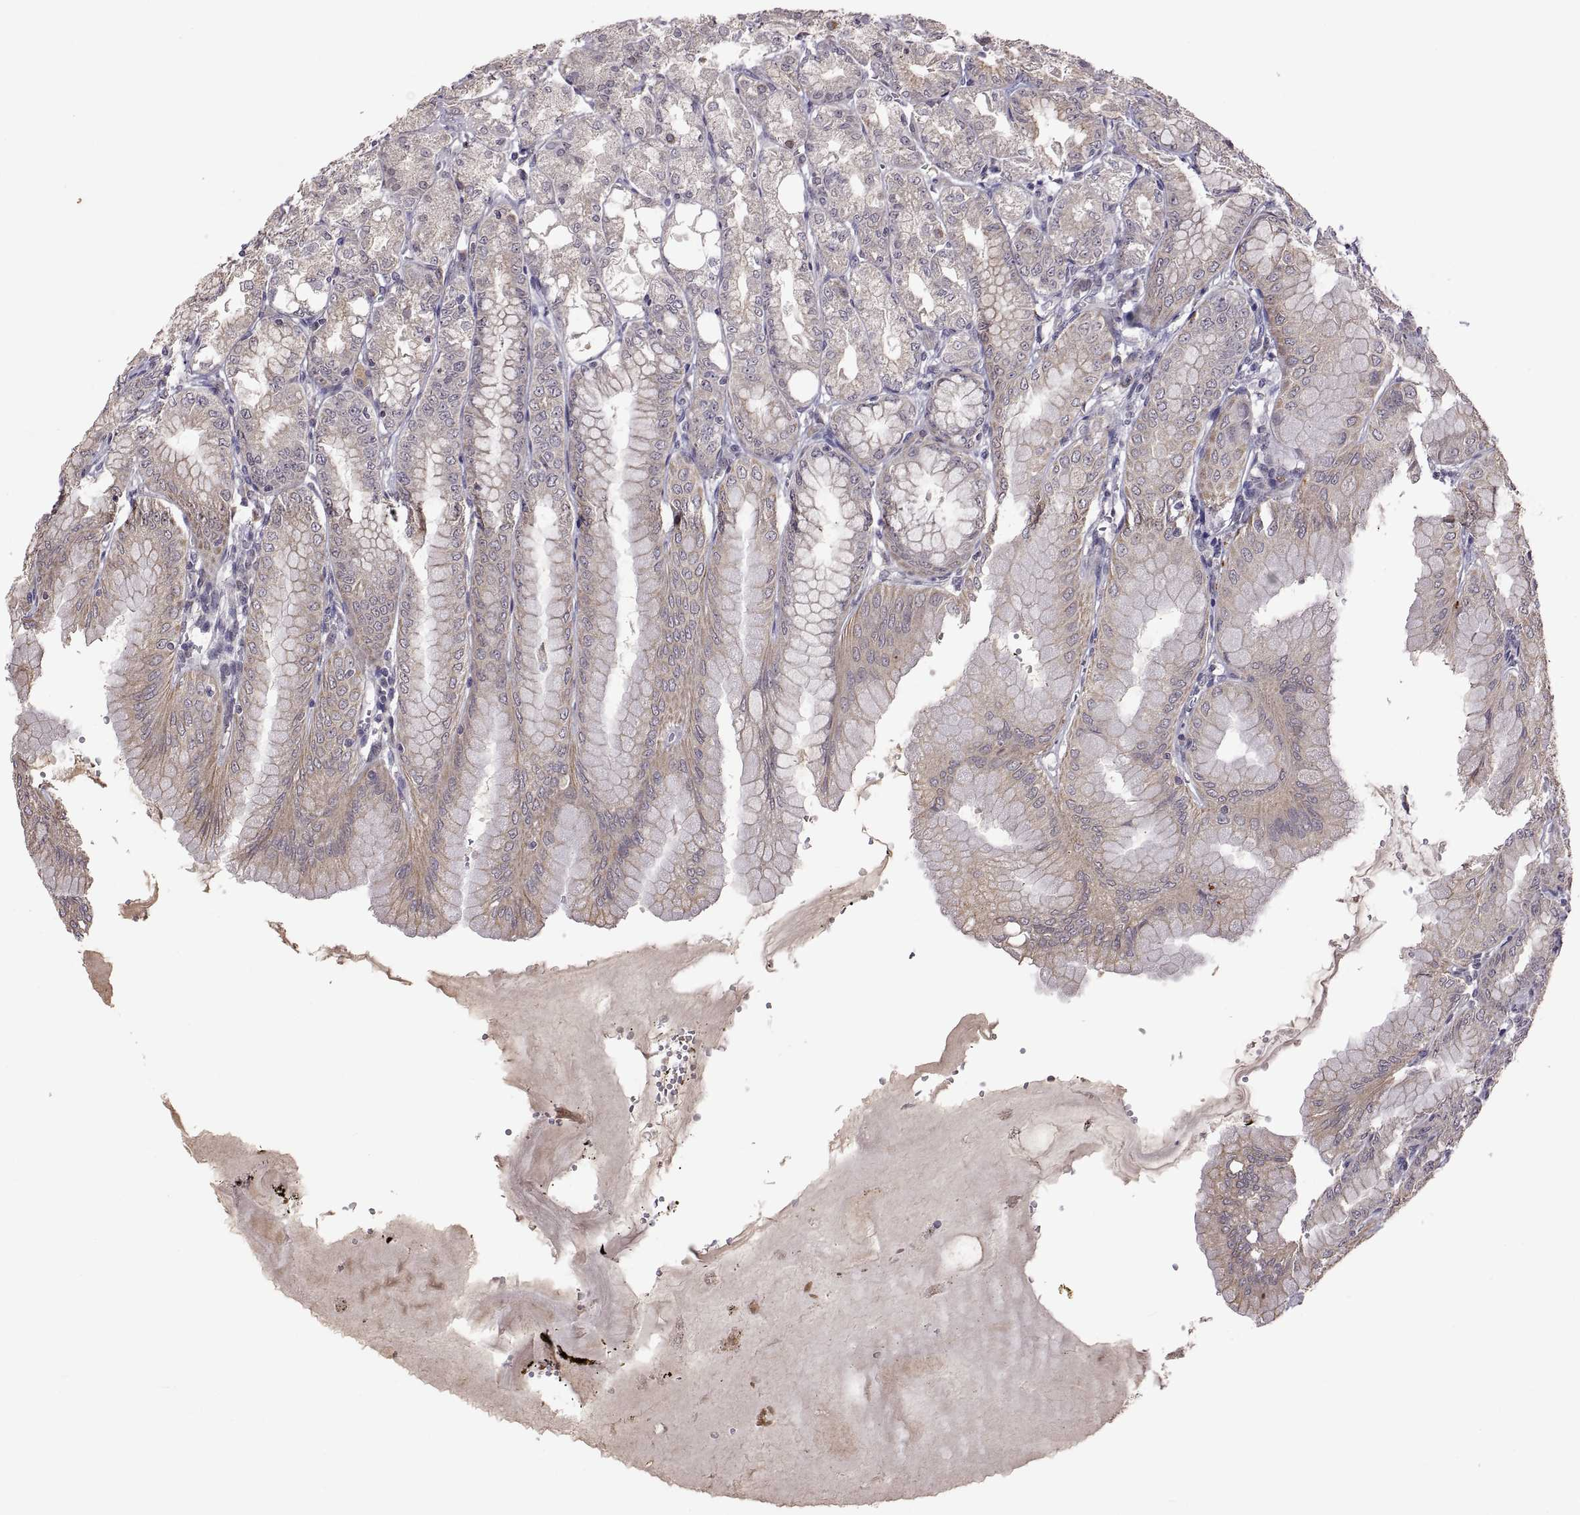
{"staining": {"intensity": "weak", "quantity": "25%-75%", "location": "cytoplasmic/membranous"}, "tissue": "stomach", "cell_type": "Glandular cells", "image_type": "normal", "snomed": [{"axis": "morphology", "description": "Normal tissue, NOS"}, {"axis": "topography", "description": "Stomach, lower"}], "caption": "Immunohistochemical staining of benign stomach shows low levels of weak cytoplasmic/membranous staining in about 25%-75% of glandular cells.", "gene": "LAMA1", "patient": {"sex": "male", "age": 71}}